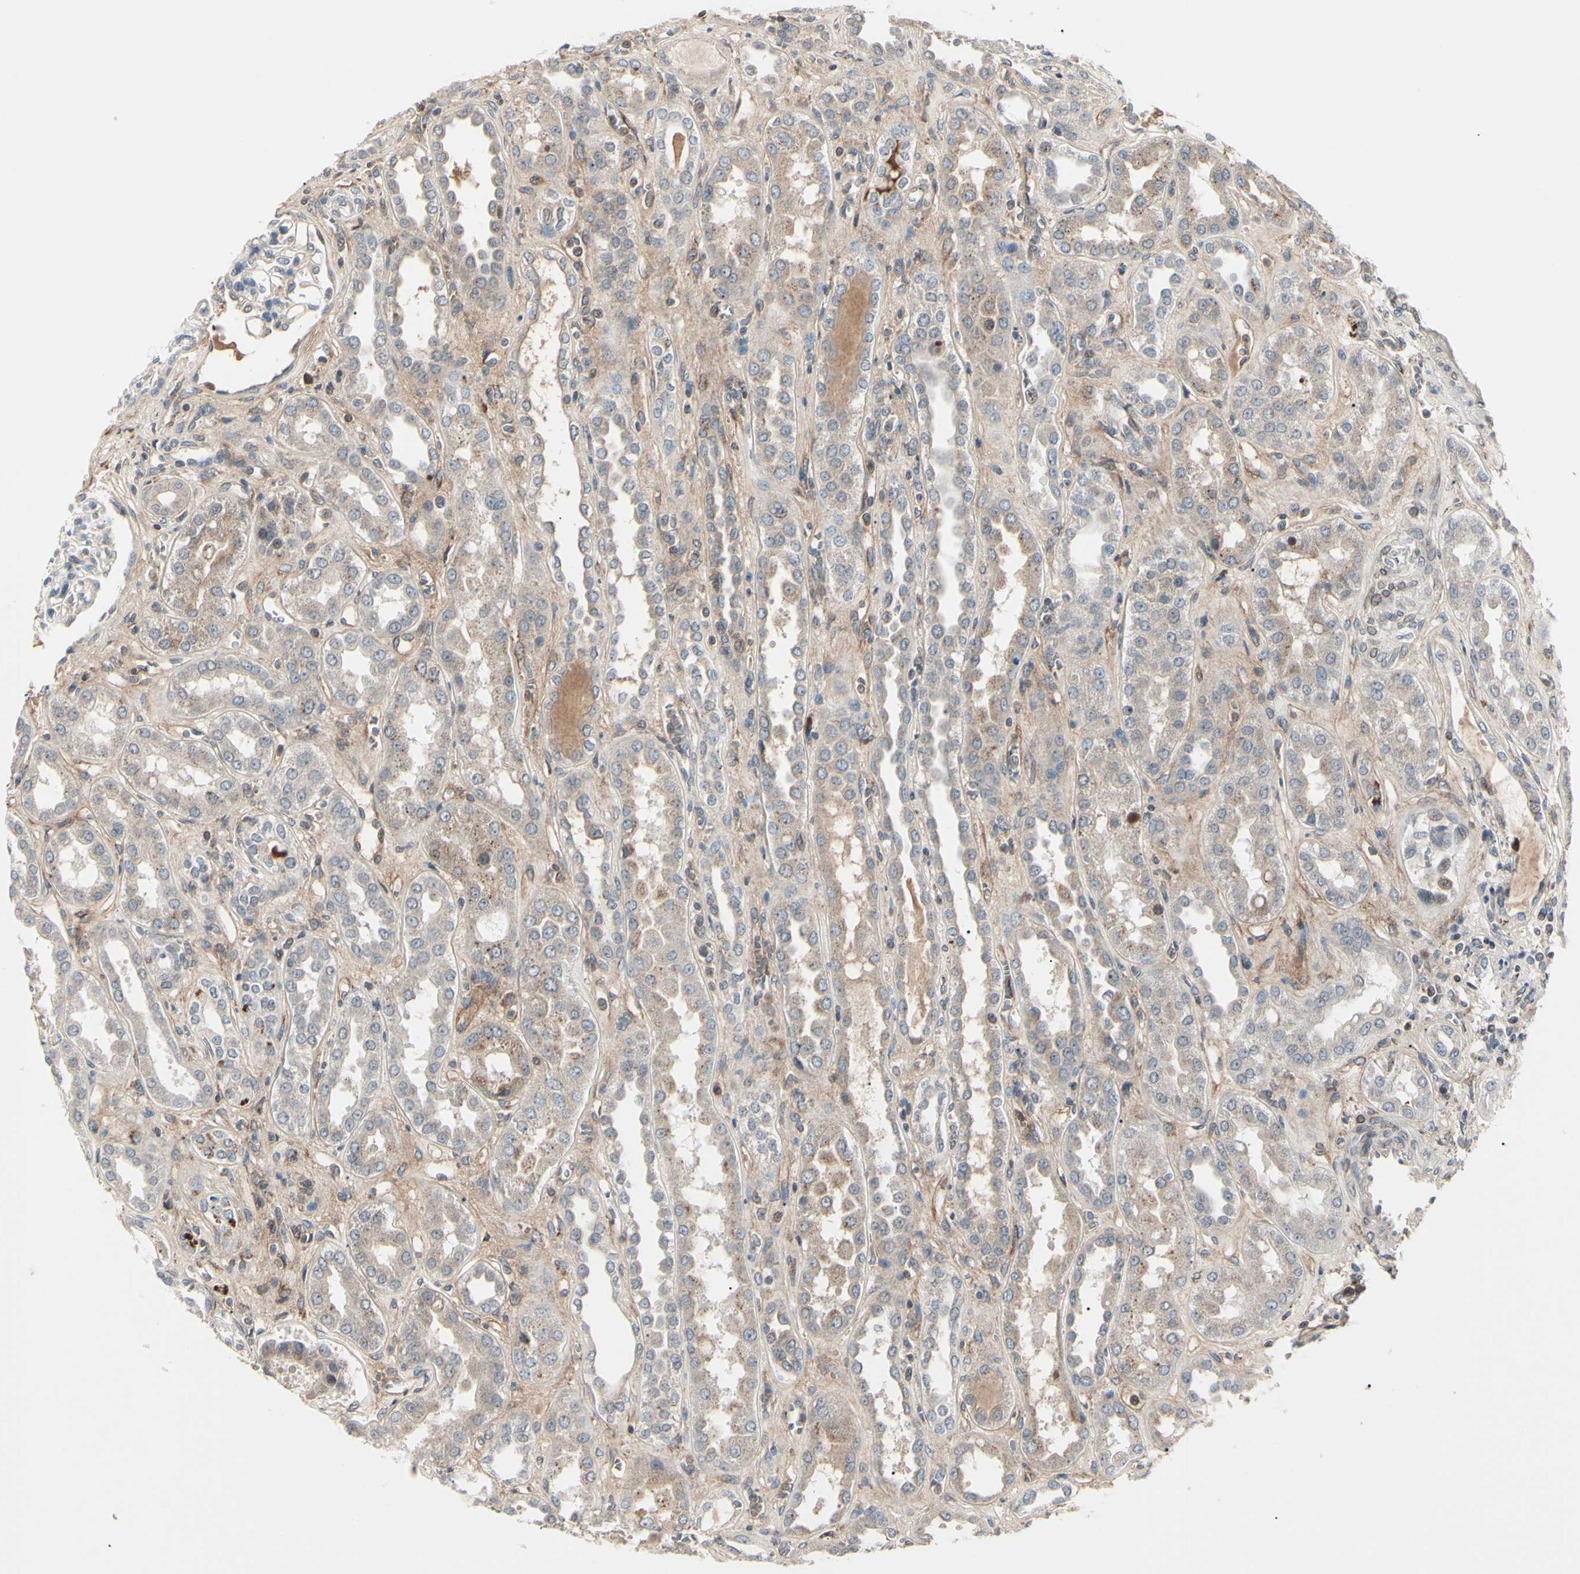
{"staining": {"intensity": "negative", "quantity": "none", "location": "none"}, "tissue": "kidney", "cell_type": "Cells in glomeruli", "image_type": "normal", "snomed": [{"axis": "morphology", "description": "Normal tissue, NOS"}, {"axis": "topography", "description": "Kidney"}], "caption": "This is a histopathology image of IHC staining of normal kidney, which shows no expression in cells in glomeruli. (Stains: DAB immunohistochemistry (IHC) with hematoxylin counter stain, Microscopy: brightfield microscopy at high magnification).", "gene": "AEBP1", "patient": {"sex": "male", "age": 59}}